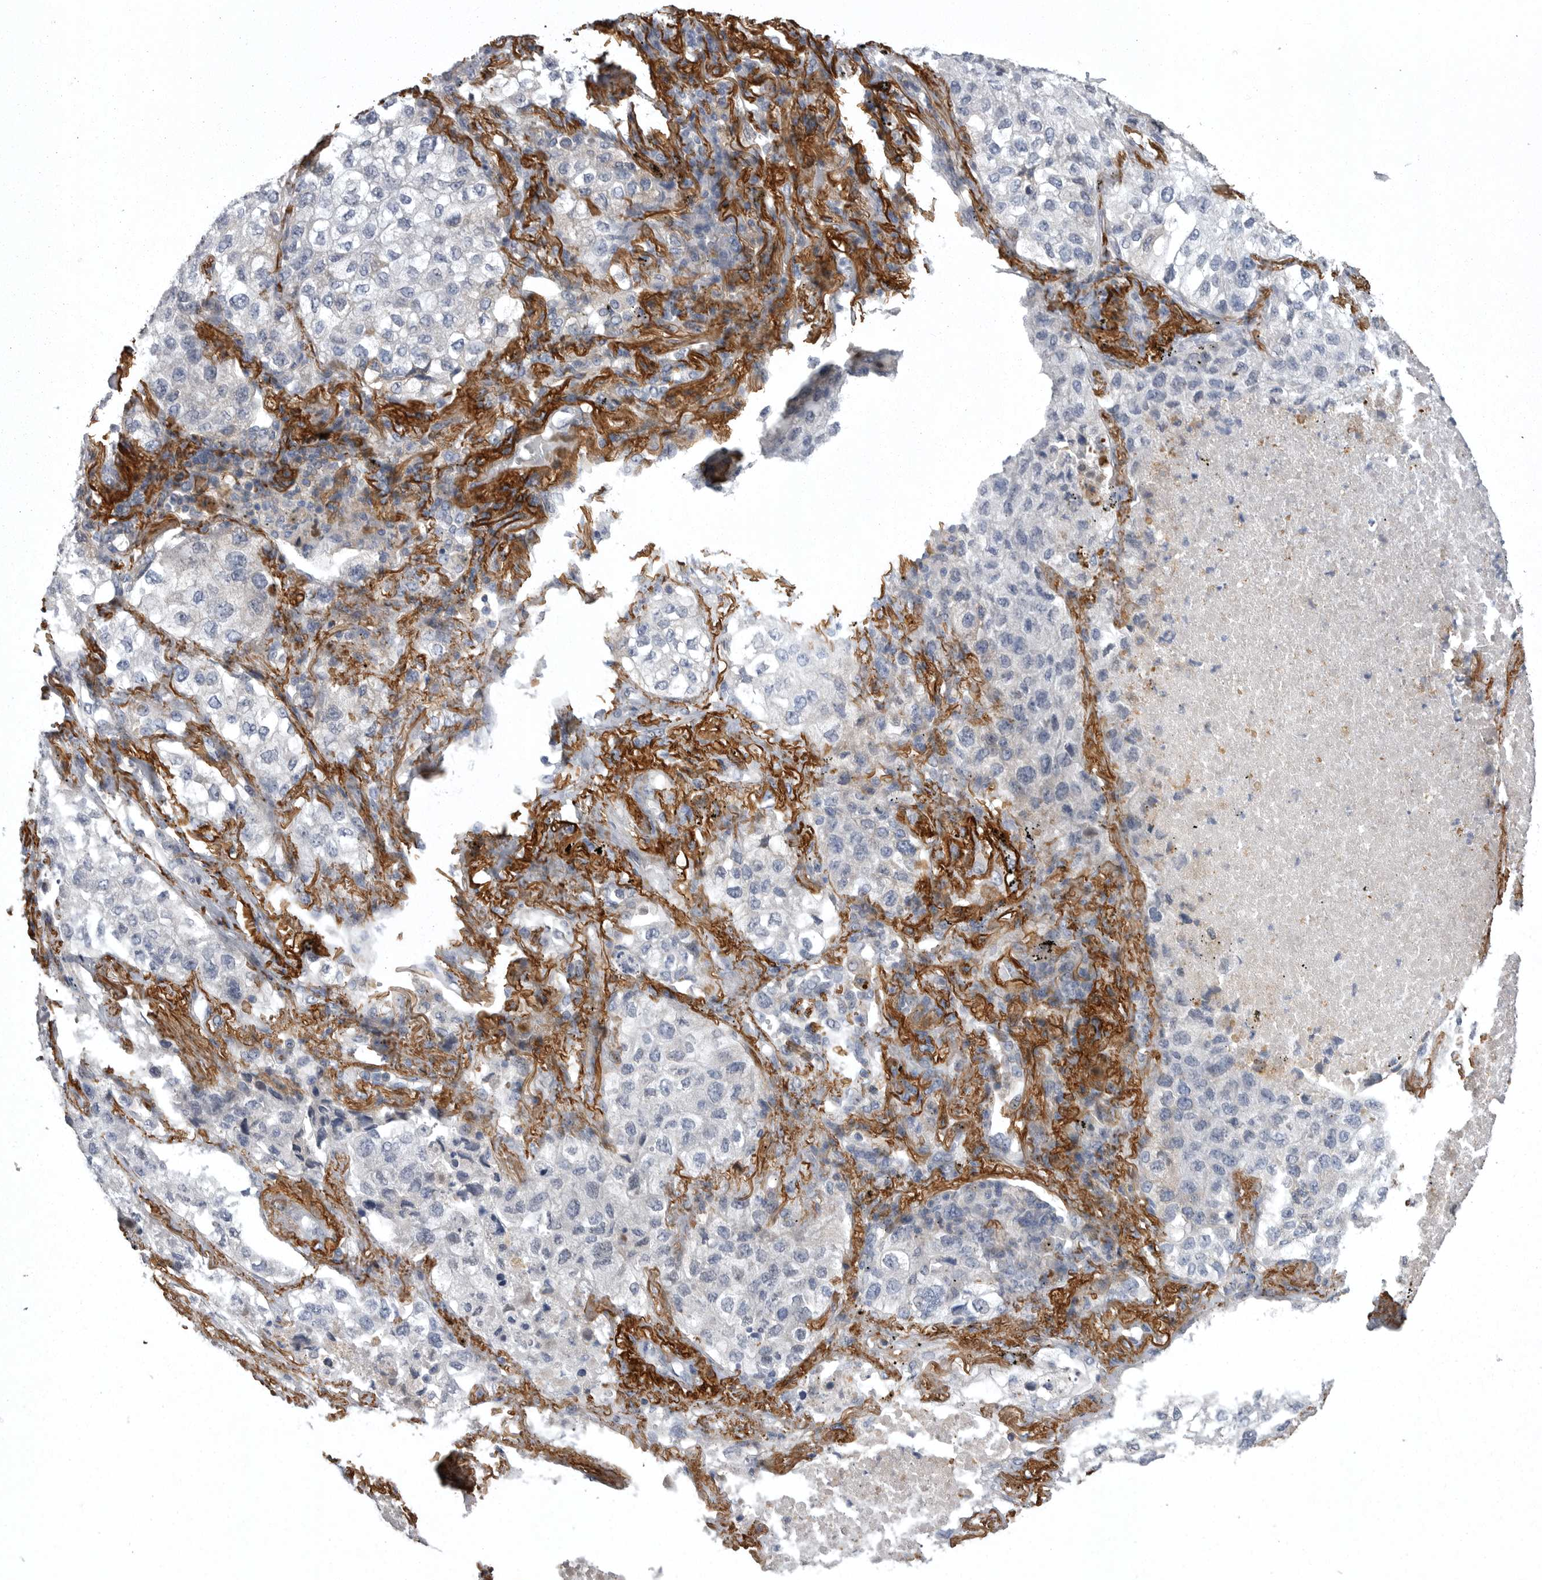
{"staining": {"intensity": "negative", "quantity": "none", "location": "none"}, "tissue": "lung cancer", "cell_type": "Tumor cells", "image_type": "cancer", "snomed": [{"axis": "morphology", "description": "Adenocarcinoma, NOS"}, {"axis": "topography", "description": "Lung"}], "caption": "The IHC photomicrograph has no significant positivity in tumor cells of adenocarcinoma (lung) tissue.", "gene": "CRP", "patient": {"sex": "male", "age": 63}}